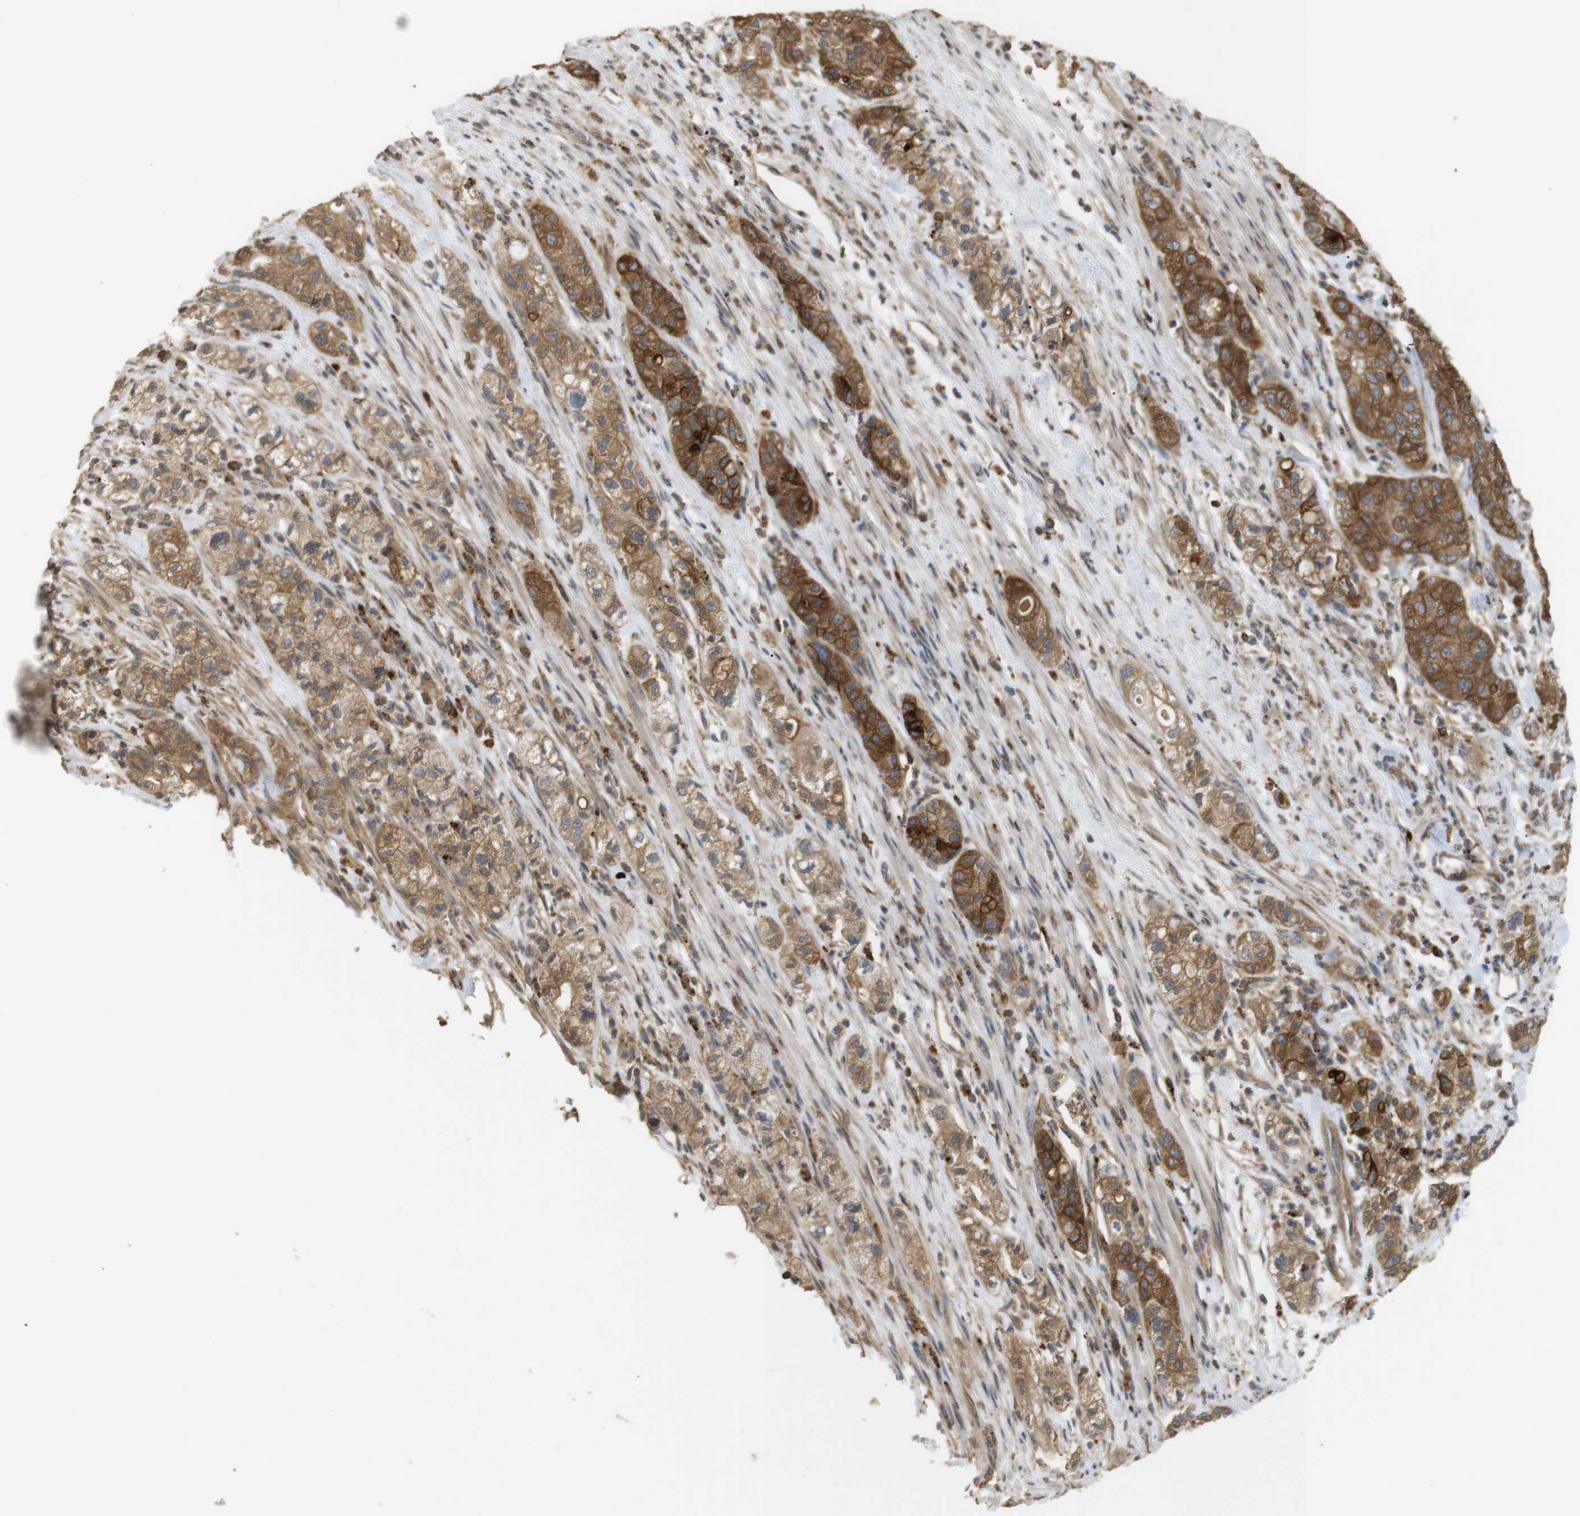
{"staining": {"intensity": "moderate", "quantity": ">75%", "location": "cytoplasmic/membranous"}, "tissue": "pancreatic cancer", "cell_type": "Tumor cells", "image_type": "cancer", "snomed": [{"axis": "morphology", "description": "Adenocarcinoma, NOS"}, {"axis": "topography", "description": "Pancreas"}], "caption": "DAB immunohistochemical staining of human pancreatic cancer (adenocarcinoma) shows moderate cytoplasmic/membranous protein staining in about >75% of tumor cells.", "gene": "KSR1", "patient": {"sex": "female", "age": 78}}